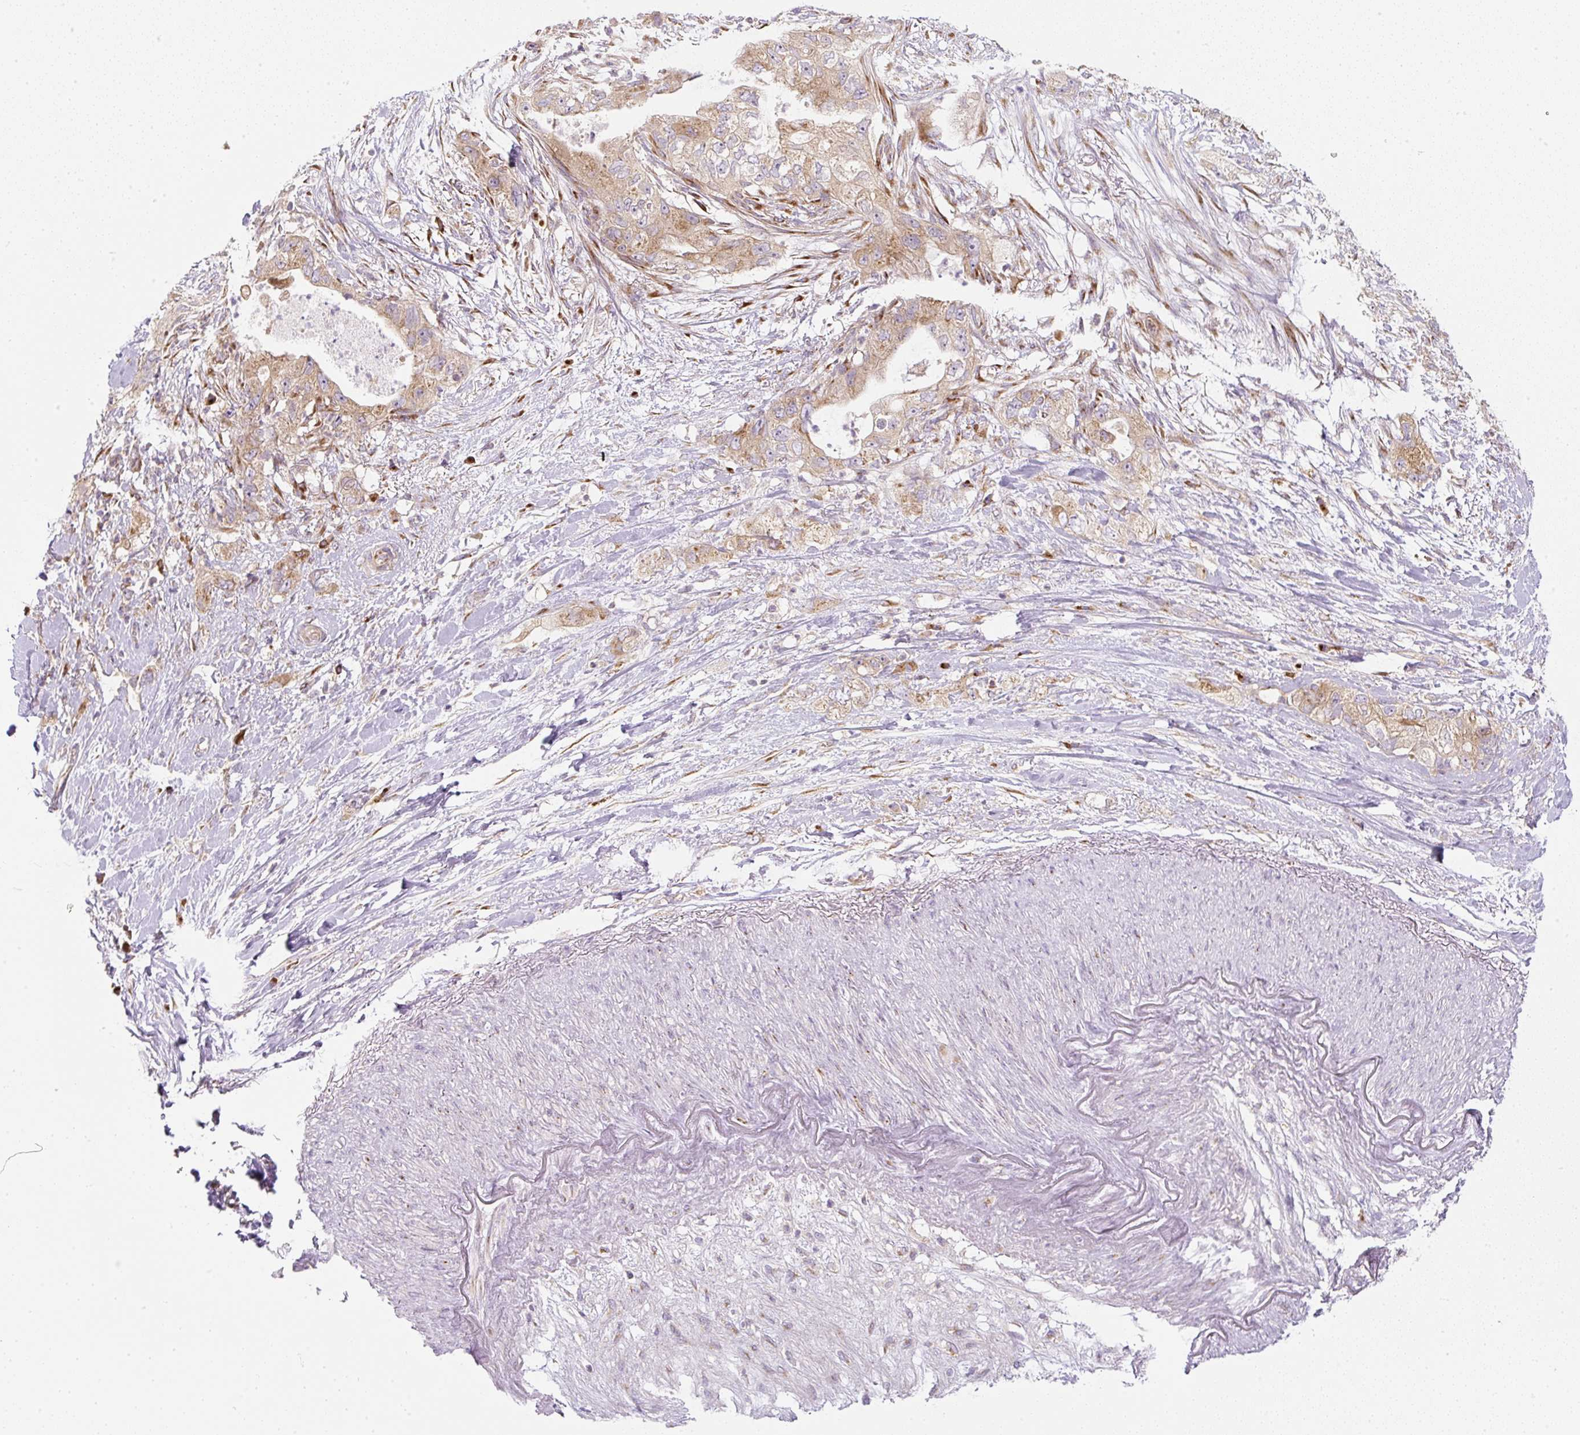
{"staining": {"intensity": "moderate", "quantity": ">75%", "location": "cytoplasmic/membranous"}, "tissue": "pancreatic cancer", "cell_type": "Tumor cells", "image_type": "cancer", "snomed": [{"axis": "morphology", "description": "Adenocarcinoma, NOS"}, {"axis": "topography", "description": "Pancreas"}], "caption": "Immunohistochemistry (IHC) histopathology image of adenocarcinoma (pancreatic) stained for a protein (brown), which exhibits medium levels of moderate cytoplasmic/membranous staining in approximately >75% of tumor cells.", "gene": "MLX", "patient": {"sex": "female", "age": 73}}